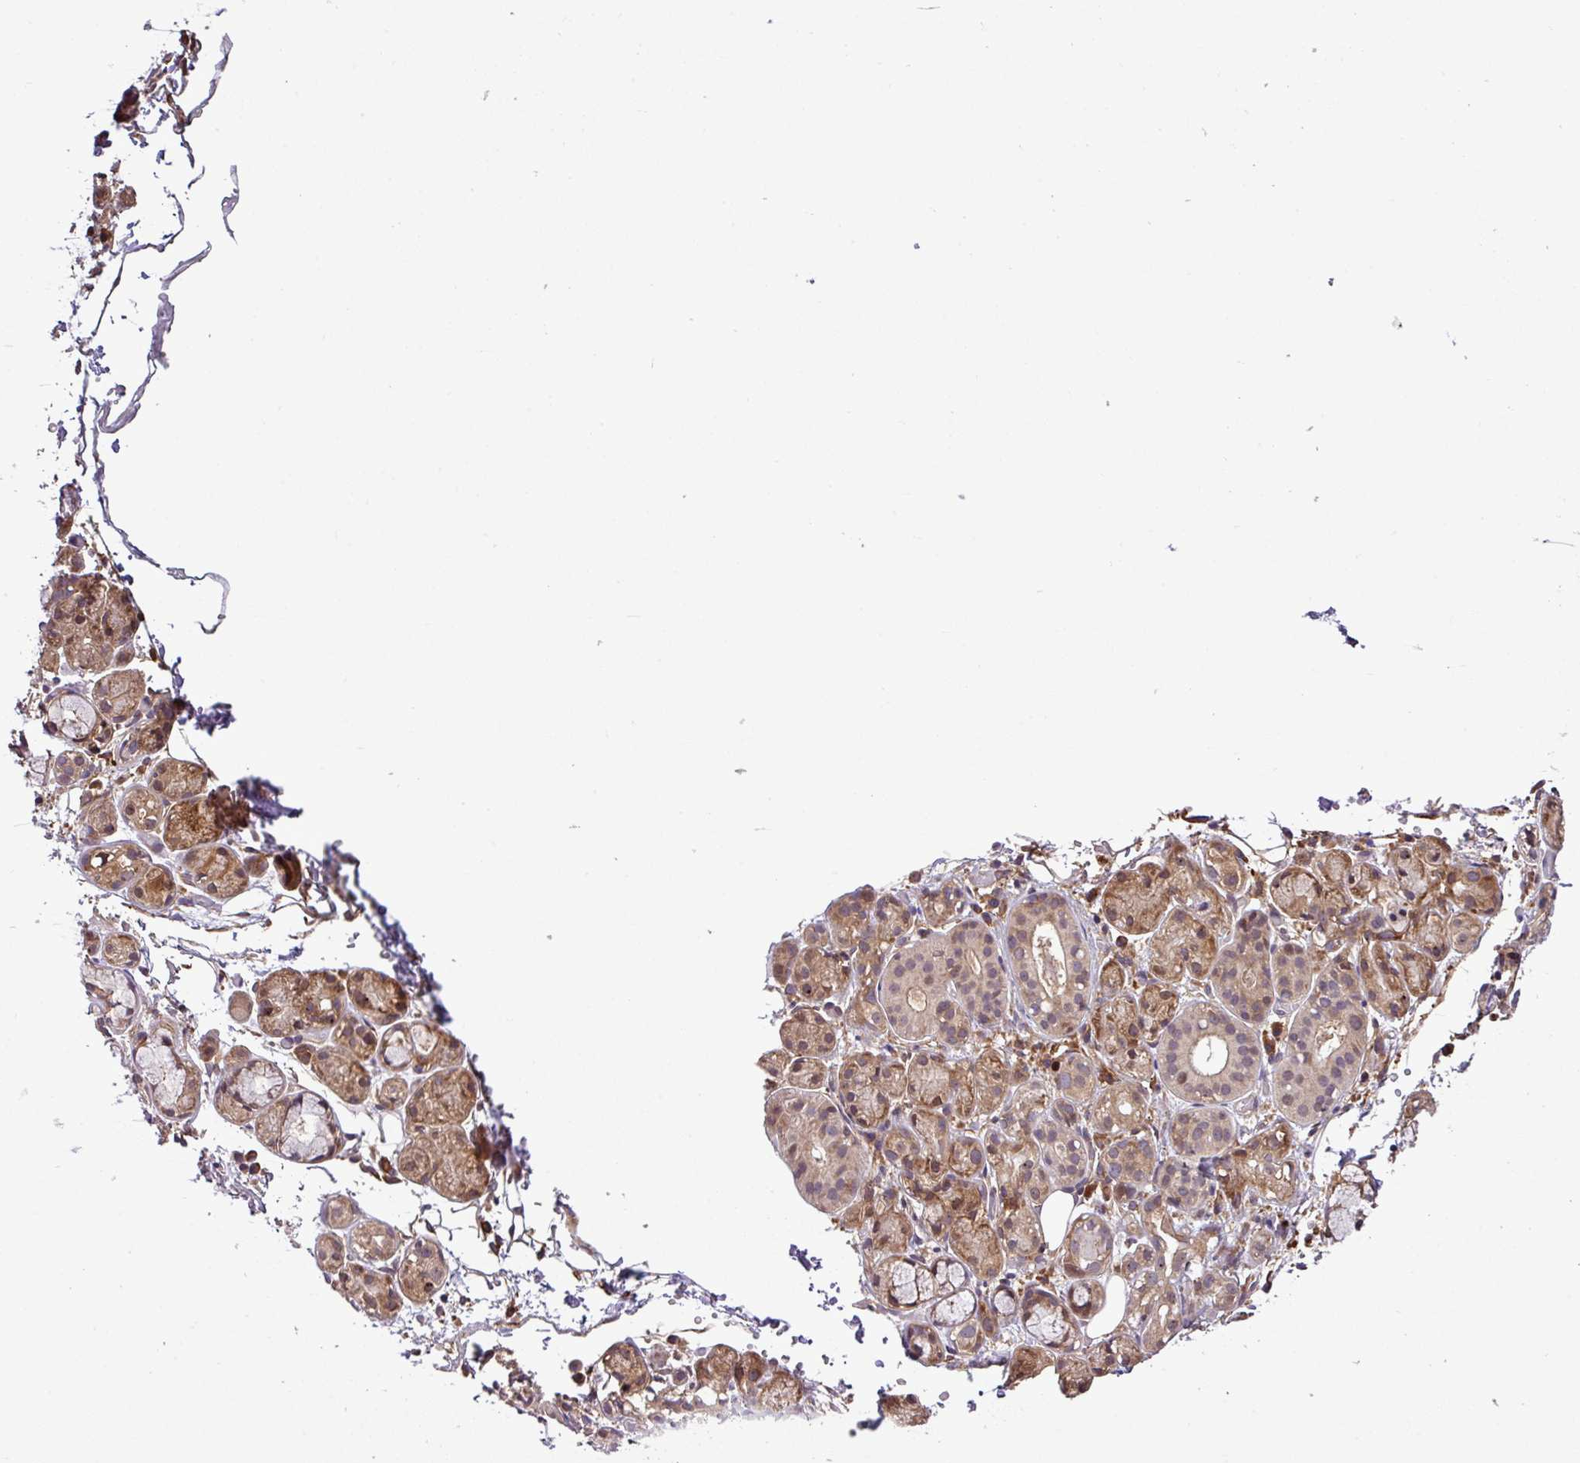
{"staining": {"intensity": "moderate", "quantity": ">75%", "location": "cytoplasmic/membranous"}, "tissue": "salivary gland", "cell_type": "Glandular cells", "image_type": "normal", "snomed": [{"axis": "morphology", "description": "Normal tissue, NOS"}, {"axis": "topography", "description": "Salivary gland"}], "caption": "Immunohistochemical staining of normal human salivary gland exhibits moderate cytoplasmic/membranous protein positivity in approximately >75% of glandular cells.", "gene": "DLGAP4", "patient": {"sex": "male", "age": 82}}